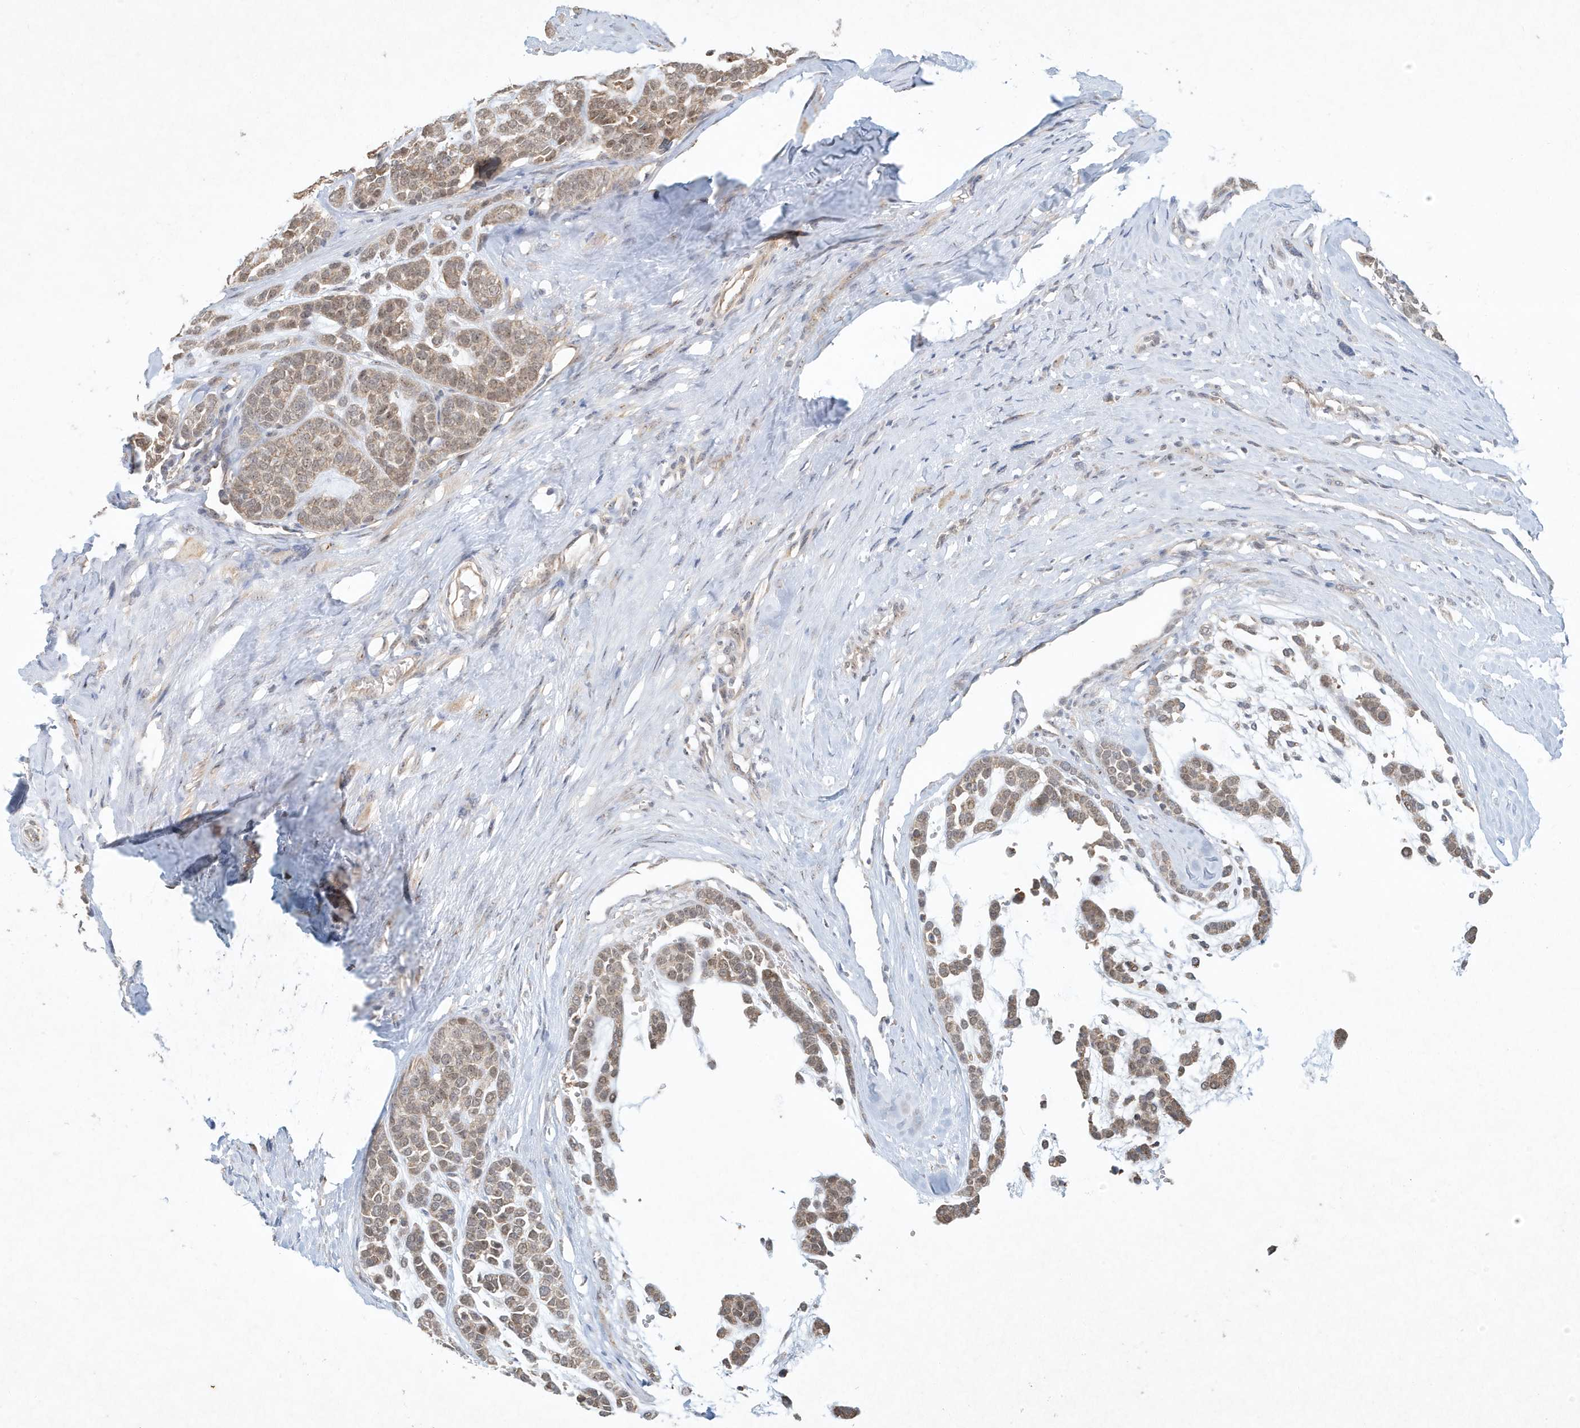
{"staining": {"intensity": "moderate", "quantity": "25%-75%", "location": "cytoplasmic/membranous,nuclear"}, "tissue": "head and neck cancer", "cell_type": "Tumor cells", "image_type": "cancer", "snomed": [{"axis": "morphology", "description": "Adenocarcinoma, NOS"}, {"axis": "morphology", "description": "Adenoma, NOS"}, {"axis": "topography", "description": "Head-Neck"}], "caption": "The image reveals immunohistochemical staining of head and neck cancer (adenocarcinoma). There is moderate cytoplasmic/membranous and nuclear staining is identified in approximately 25%-75% of tumor cells. (DAB (3,3'-diaminobenzidine) IHC, brown staining for protein, blue staining for nuclei).", "gene": "ABCB9", "patient": {"sex": "female", "age": 55}}